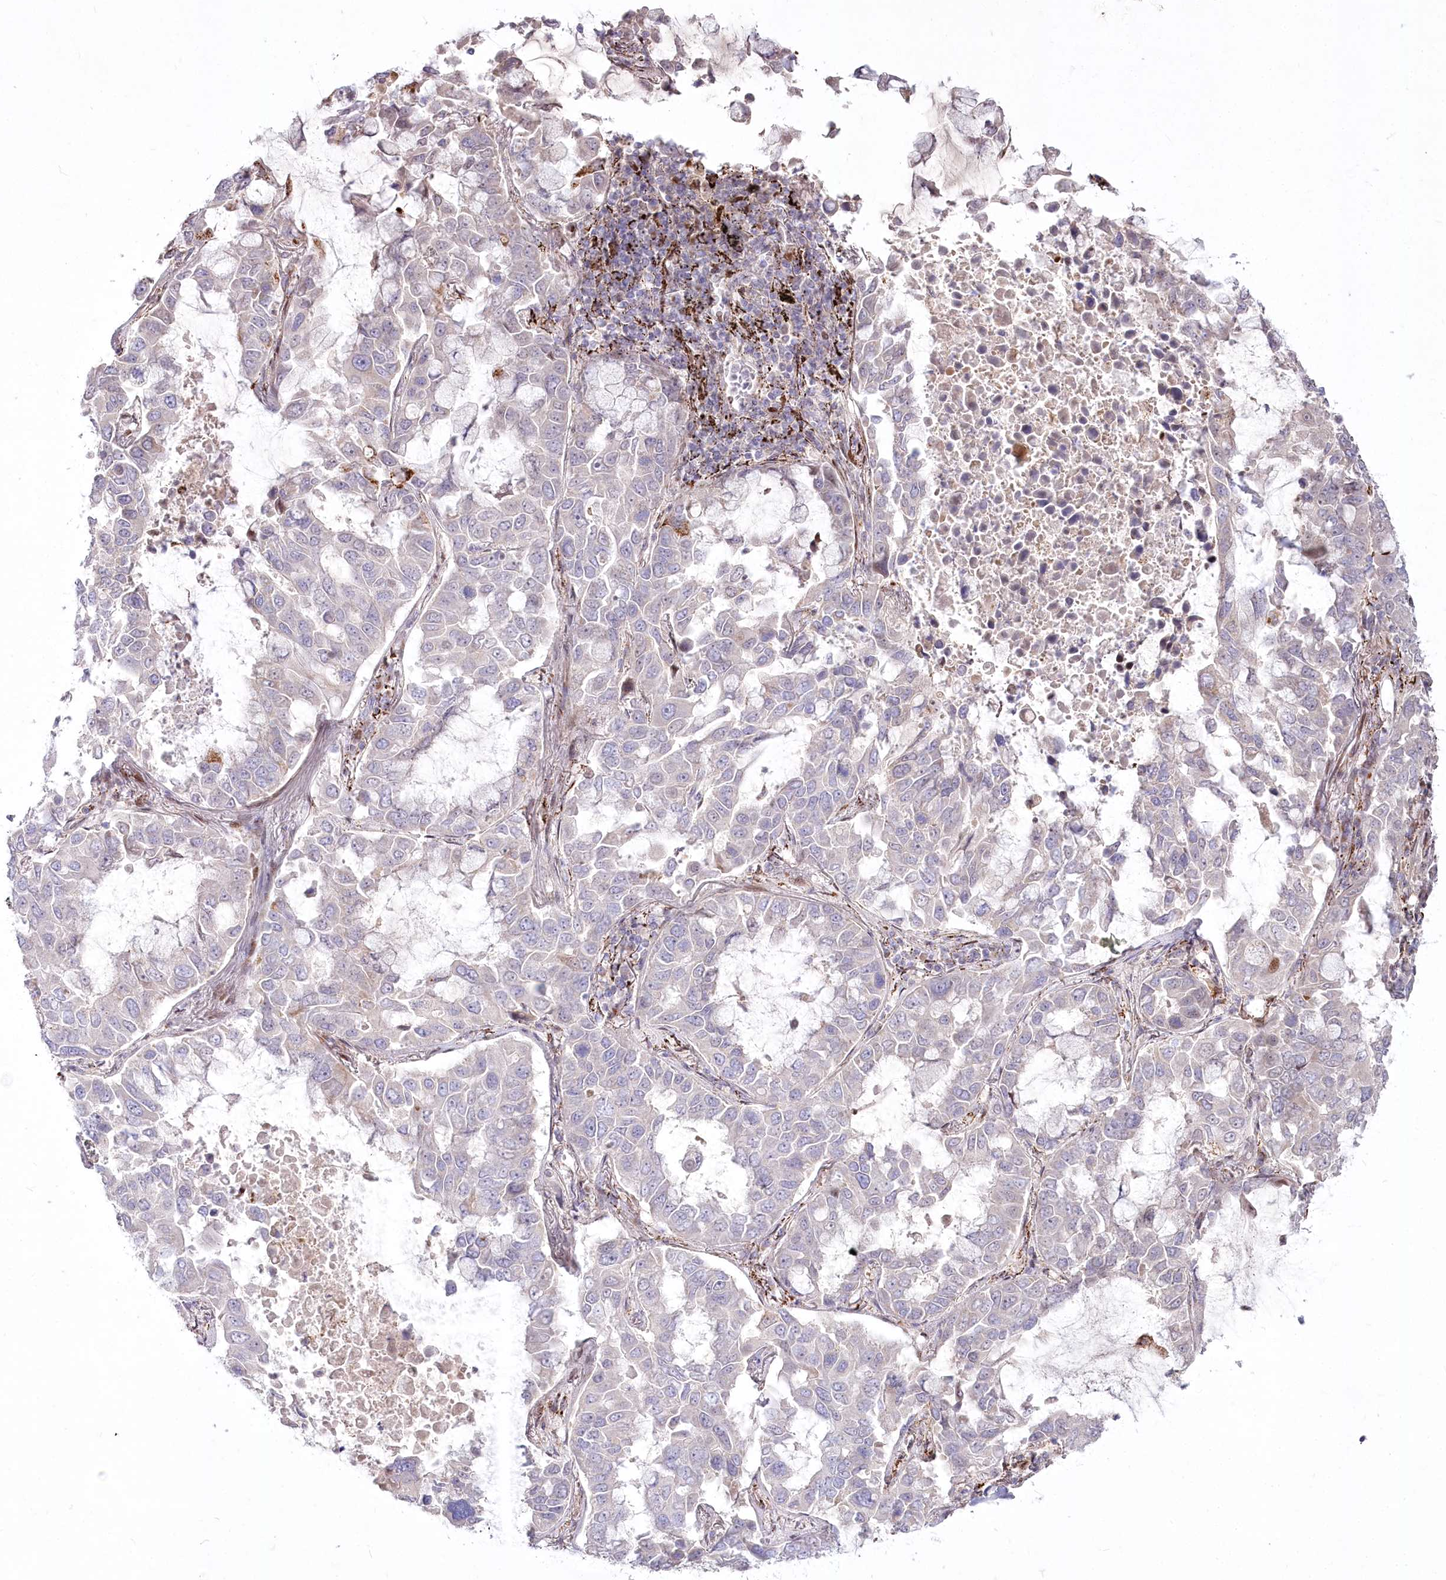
{"staining": {"intensity": "weak", "quantity": "<25%", "location": "cytoplasmic/membranous"}, "tissue": "lung cancer", "cell_type": "Tumor cells", "image_type": "cancer", "snomed": [{"axis": "morphology", "description": "Adenocarcinoma, NOS"}, {"axis": "topography", "description": "Lung"}], "caption": "Immunohistochemistry (IHC) image of human lung adenocarcinoma stained for a protein (brown), which reveals no staining in tumor cells. The staining is performed using DAB (3,3'-diaminobenzidine) brown chromogen with nuclei counter-stained in using hematoxylin.", "gene": "CEP164", "patient": {"sex": "male", "age": 64}}